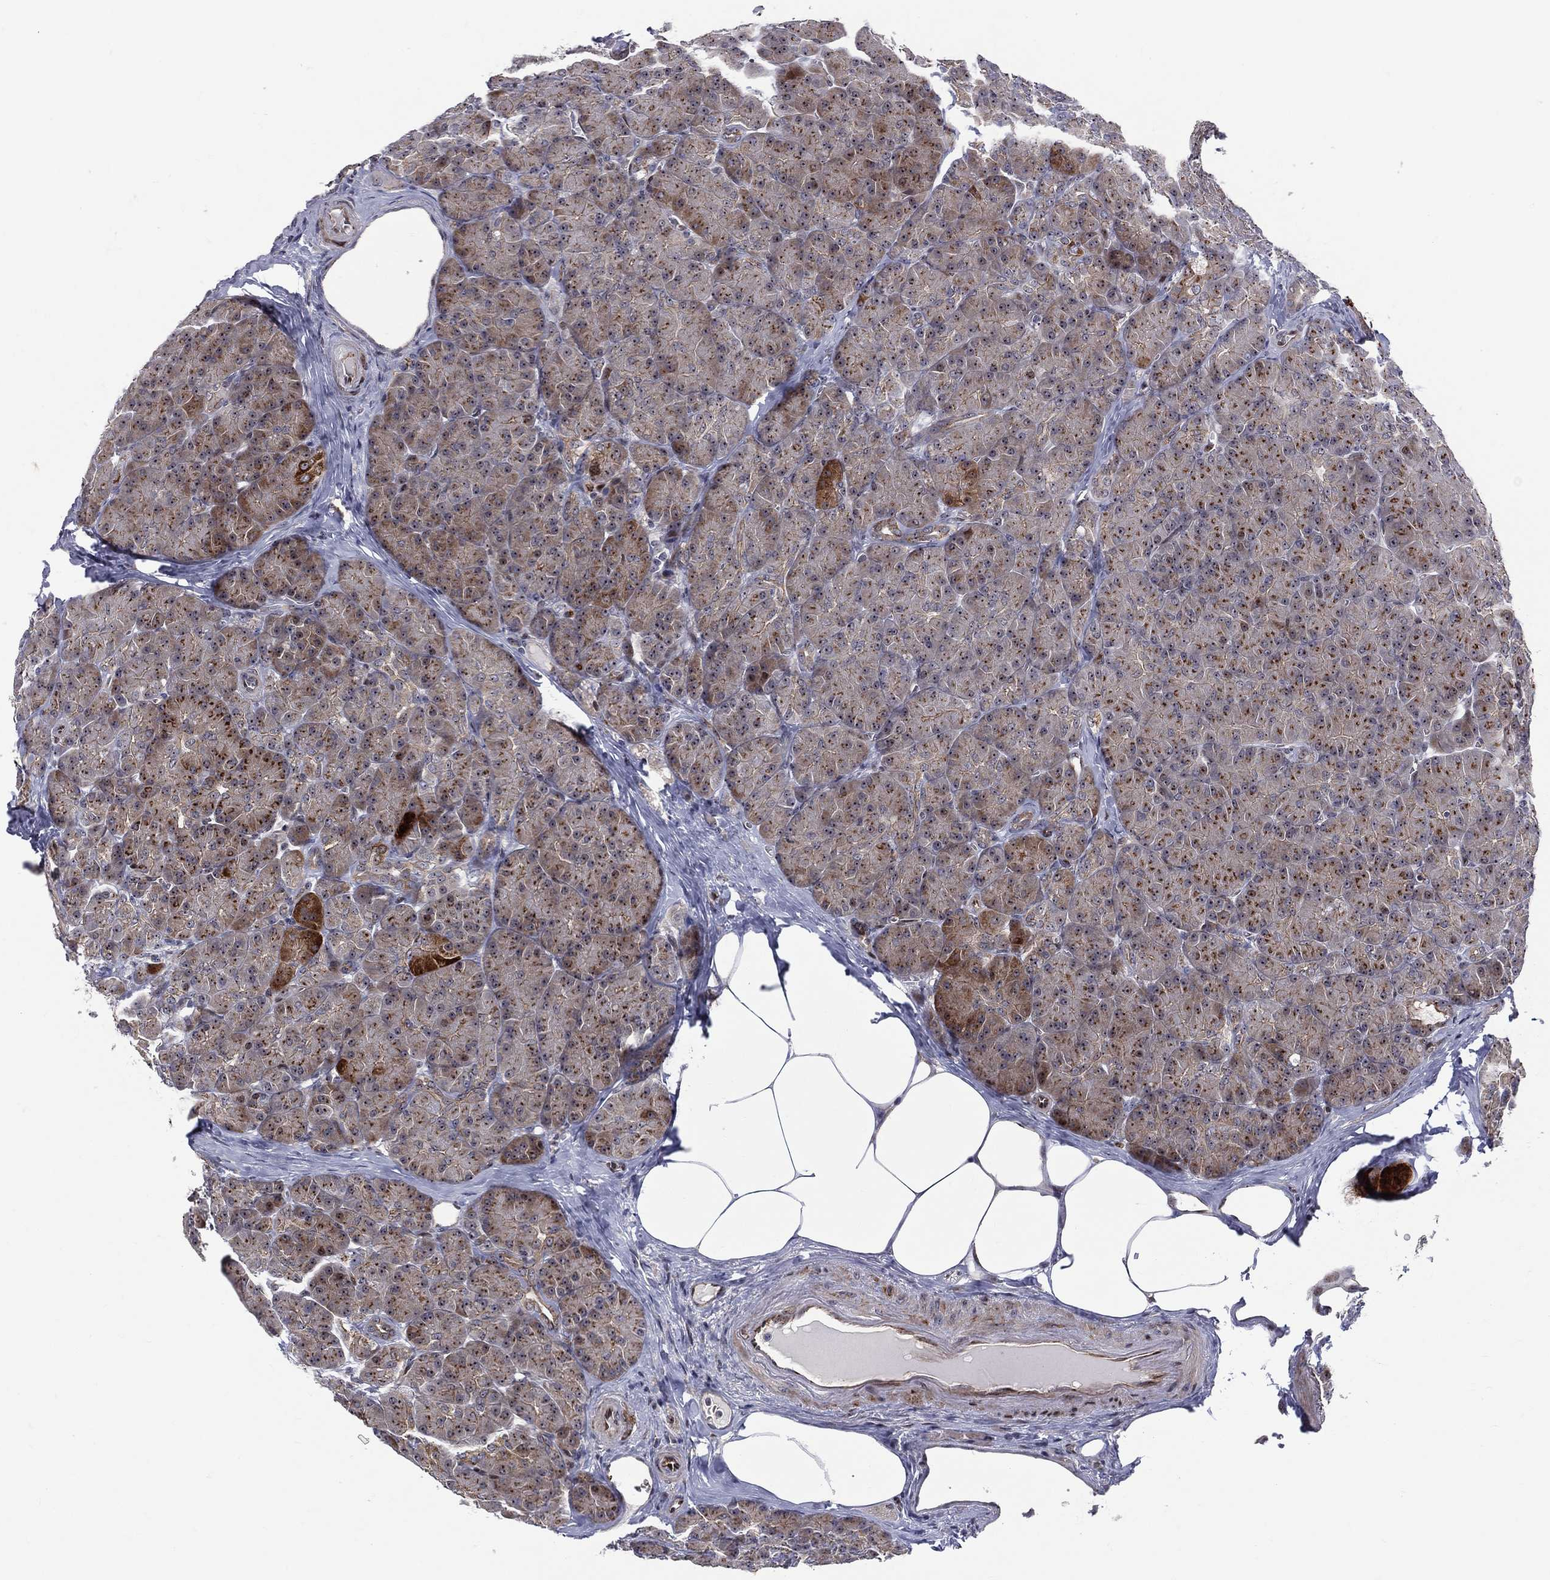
{"staining": {"intensity": "strong", "quantity": "25%-75%", "location": "cytoplasmic/membranous"}, "tissue": "pancreas", "cell_type": "Exocrine glandular cells", "image_type": "normal", "snomed": [{"axis": "morphology", "description": "Normal tissue, NOS"}, {"axis": "topography", "description": "Pancreas"}], "caption": "This histopathology image shows IHC staining of normal human pancreas, with high strong cytoplasmic/membranous positivity in about 25%-75% of exocrine glandular cells.", "gene": "VHL", "patient": {"sex": "male", "age": 57}}